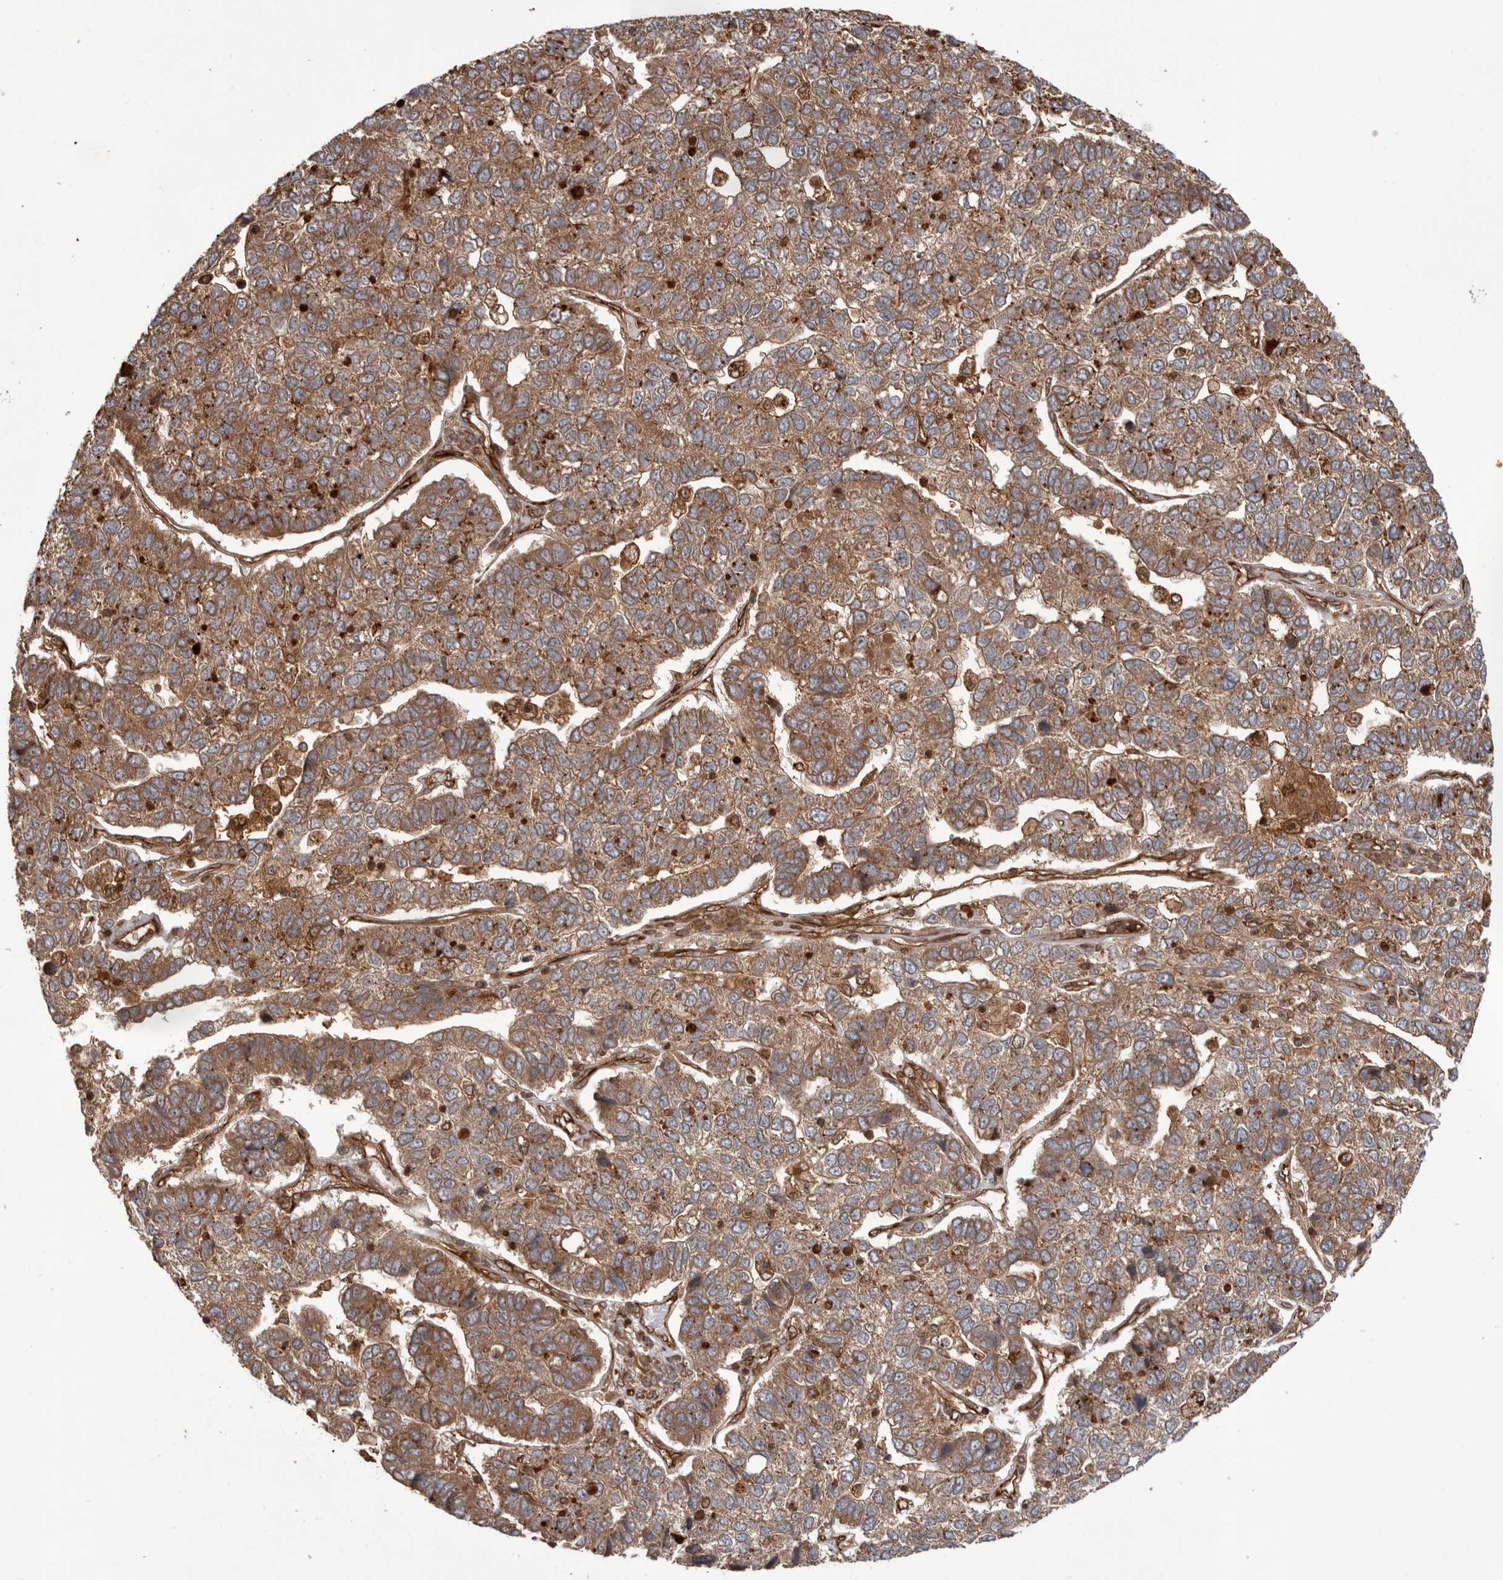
{"staining": {"intensity": "moderate", "quantity": ">75%", "location": "cytoplasmic/membranous"}, "tissue": "pancreatic cancer", "cell_type": "Tumor cells", "image_type": "cancer", "snomed": [{"axis": "morphology", "description": "Adenocarcinoma, NOS"}, {"axis": "topography", "description": "Pancreas"}], "caption": "This is a micrograph of IHC staining of pancreatic cancer (adenocarcinoma), which shows moderate expression in the cytoplasmic/membranous of tumor cells.", "gene": "DHDDS", "patient": {"sex": "female", "age": 61}}